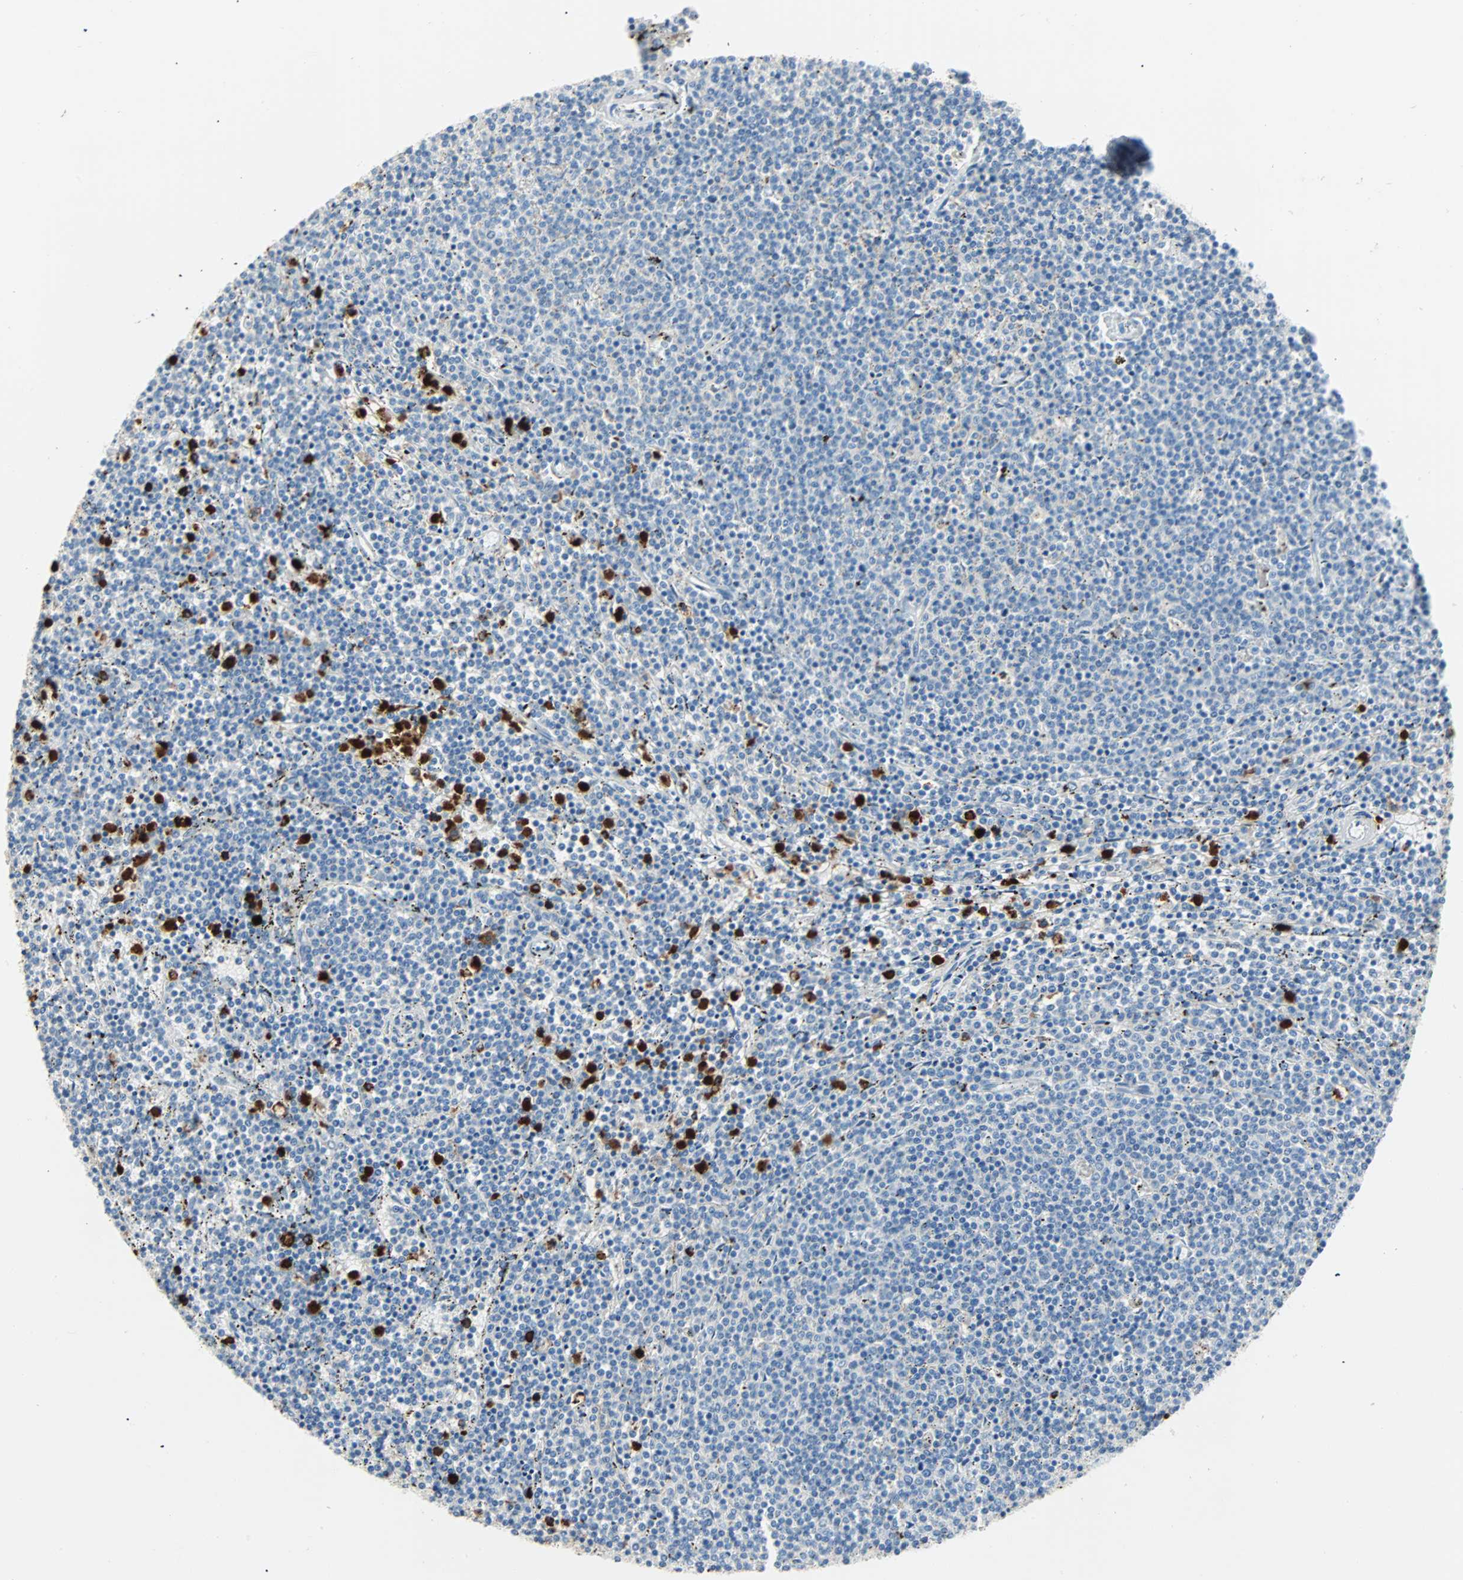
{"staining": {"intensity": "negative", "quantity": "none", "location": "none"}, "tissue": "lymphoma", "cell_type": "Tumor cells", "image_type": "cancer", "snomed": [{"axis": "morphology", "description": "Malignant lymphoma, non-Hodgkin's type, Low grade"}, {"axis": "topography", "description": "Spleen"}], "caption": "High power microscopy micrograph of an immunohistochemistry (IHC) image of low-grade malignant lymphoma, non-Hodgkin's type, revealing no significant expression in tumor cells.", "gene": "CLEC4A", "patient": {"sex": "female", "age": 50}}